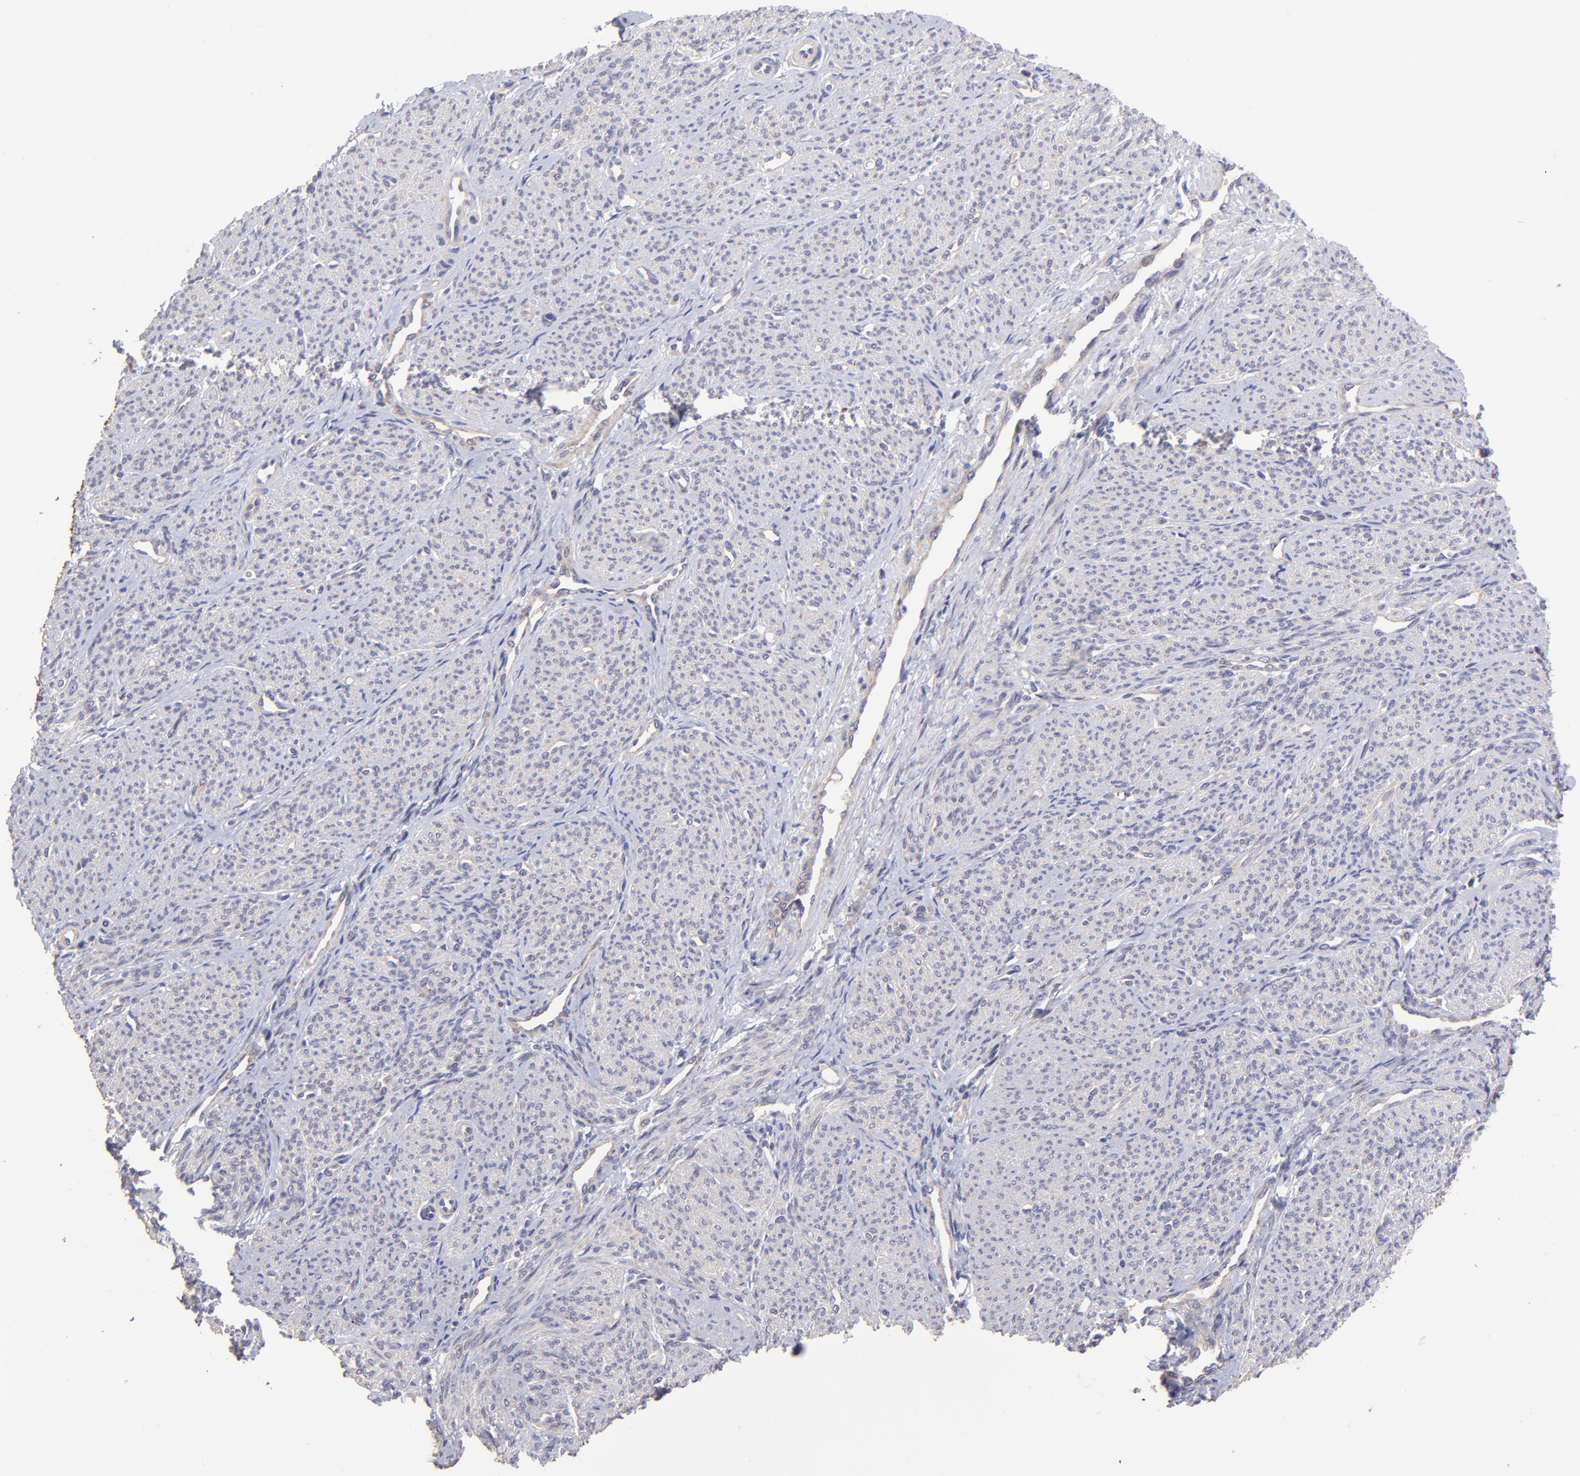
{"staining": {"intensity": "weak", "quantity": ">75%", "location": "cytoplasmic/membranous"}, "tissue": "smooth muscle", "cell_type": "Smooth muscle cells", "image_type": "normal", "snomed": [{"axis": "morphology", "description": "Normal tissue, NOS"}, {"axis": "topography", "description": "Smooth muscle"}], "caption": "Smooth muscle stained for a protein (brown) shows weak cytoplasmic/membranous positive positivity in approximately >75% of smooth muscle cells.", "gene": "NSF", "patient": {"sex": "female", "age": 65}}